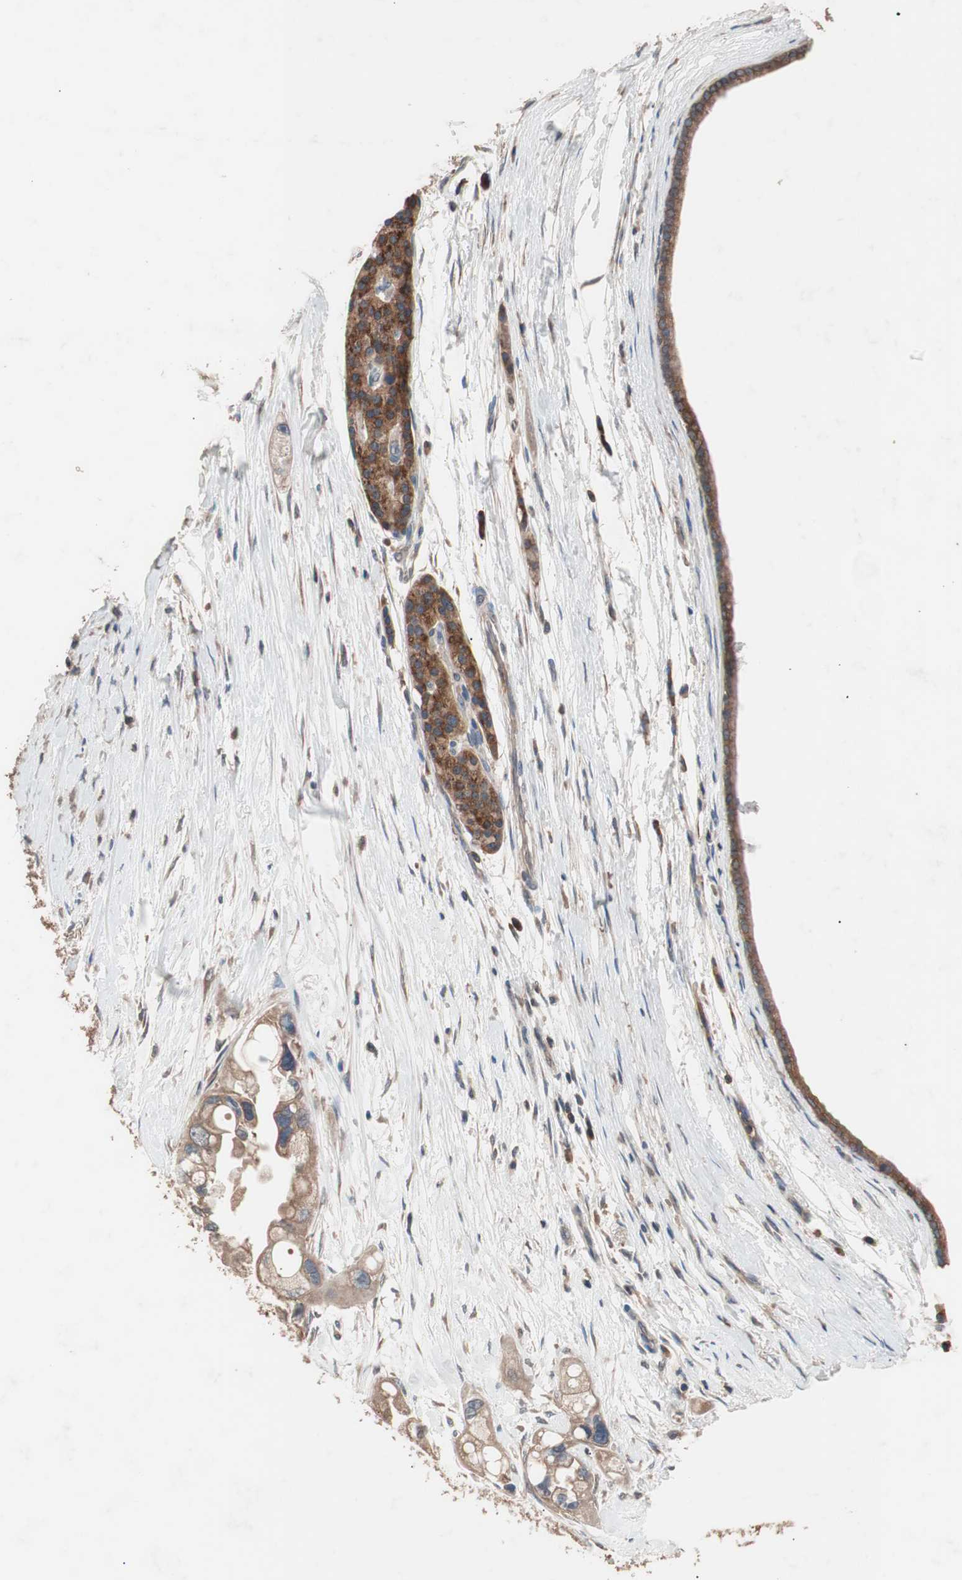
{"staining": {"intensity": "moderate", "quantity": ">75%", "location": "cytoplasmic/membranous"}, "tissue": "pancreatic cancer", "cell_type": "Tumor cells", "image_type": "cancer", "snomed": [{"axis": "morphology", "description": "Adenocarcinoma, NOS"}, {"axis": "topography", "description": "Pancreas"}], "caption": "A brown stain shows moderate cytoplasmic/membranous staining of a protein in human pancreatic cancer tumor cells. Nuclei are stained in blue.", "gene": "GLYCTK", "patient": {"sex": "female", "age": 77}}